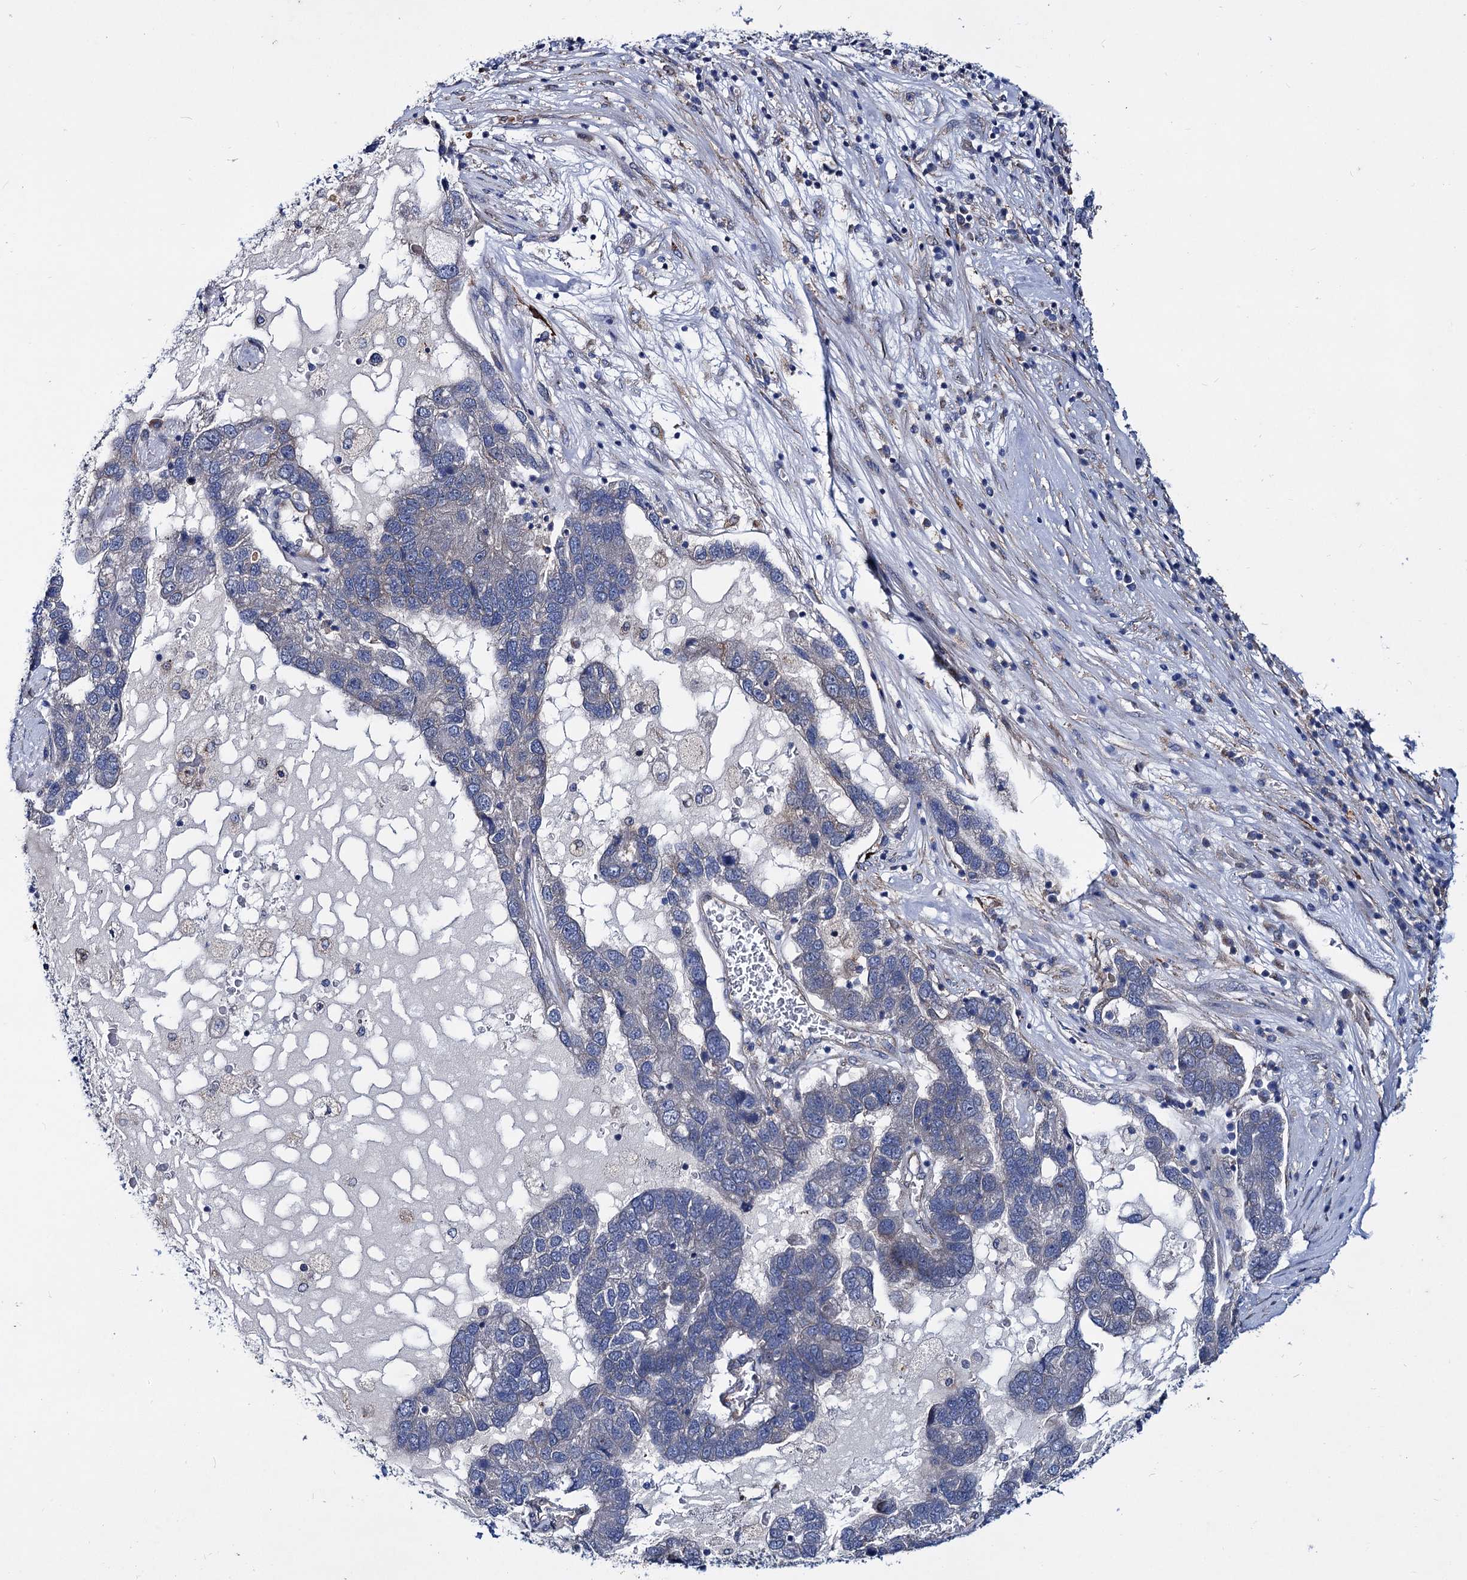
{"staining": {"intensity": "negative", "quantity": "none", "location": "none"}, "tissue": "pancreatic cancer", "cell_type": "Tumor cells", "image_type": "cancer", "snomed": [{"axis": "morphology", "description": "Adenocarcinoma, NOS"}, {"axis": "topography", "description": "Pancreas"}], "caption": "An immunohistochemistry micrograph of adenocarcinoma (pancreatic) is shown. There is no staining in tumor cells of adenocarcinoma (pancreatic).", "gene": "TRIM55", "patient": {"sex": "female", "age": 61}}